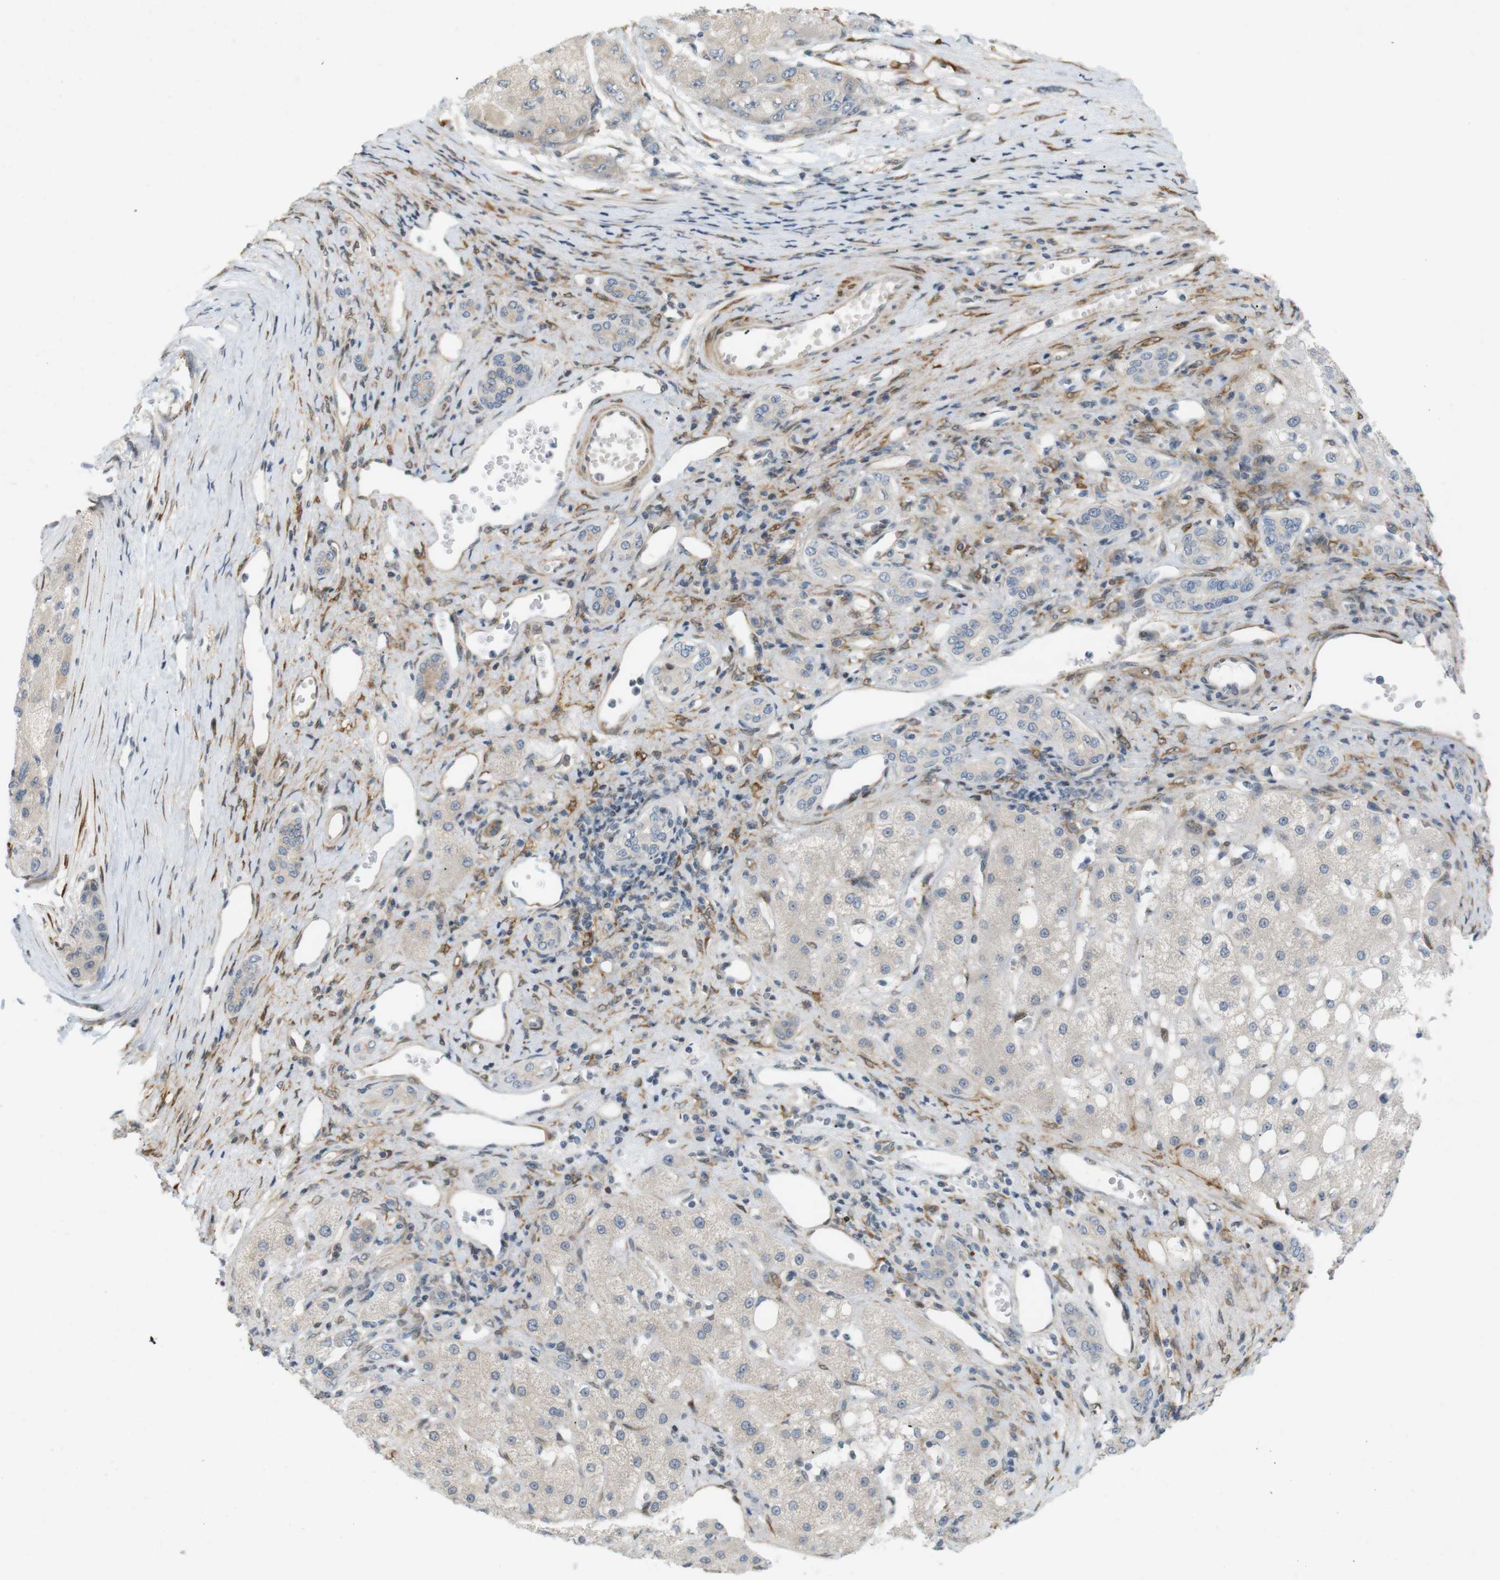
{"staining": {"intensity": "weak", "quantity": "25%-75%", "location": "cytoplasmic/membranous"}, "tissue": "liver cancer", "cell_type": "Tumor cells", "image_type": "cancer", "snomed": [{"axis": "morphology", "description": "Carcinoma, Hepatocellular, NOS"}, {"axis": "topography", "description": "Liver"}], "caption": "Tumor cells display weak cytoplasmic/membranous staining in about 25%-75% of cells in liver cancer (hepatocellular carcinoma).", "gene": "PPP1R14A", "patient": {"sex": "male", "age": 80}}